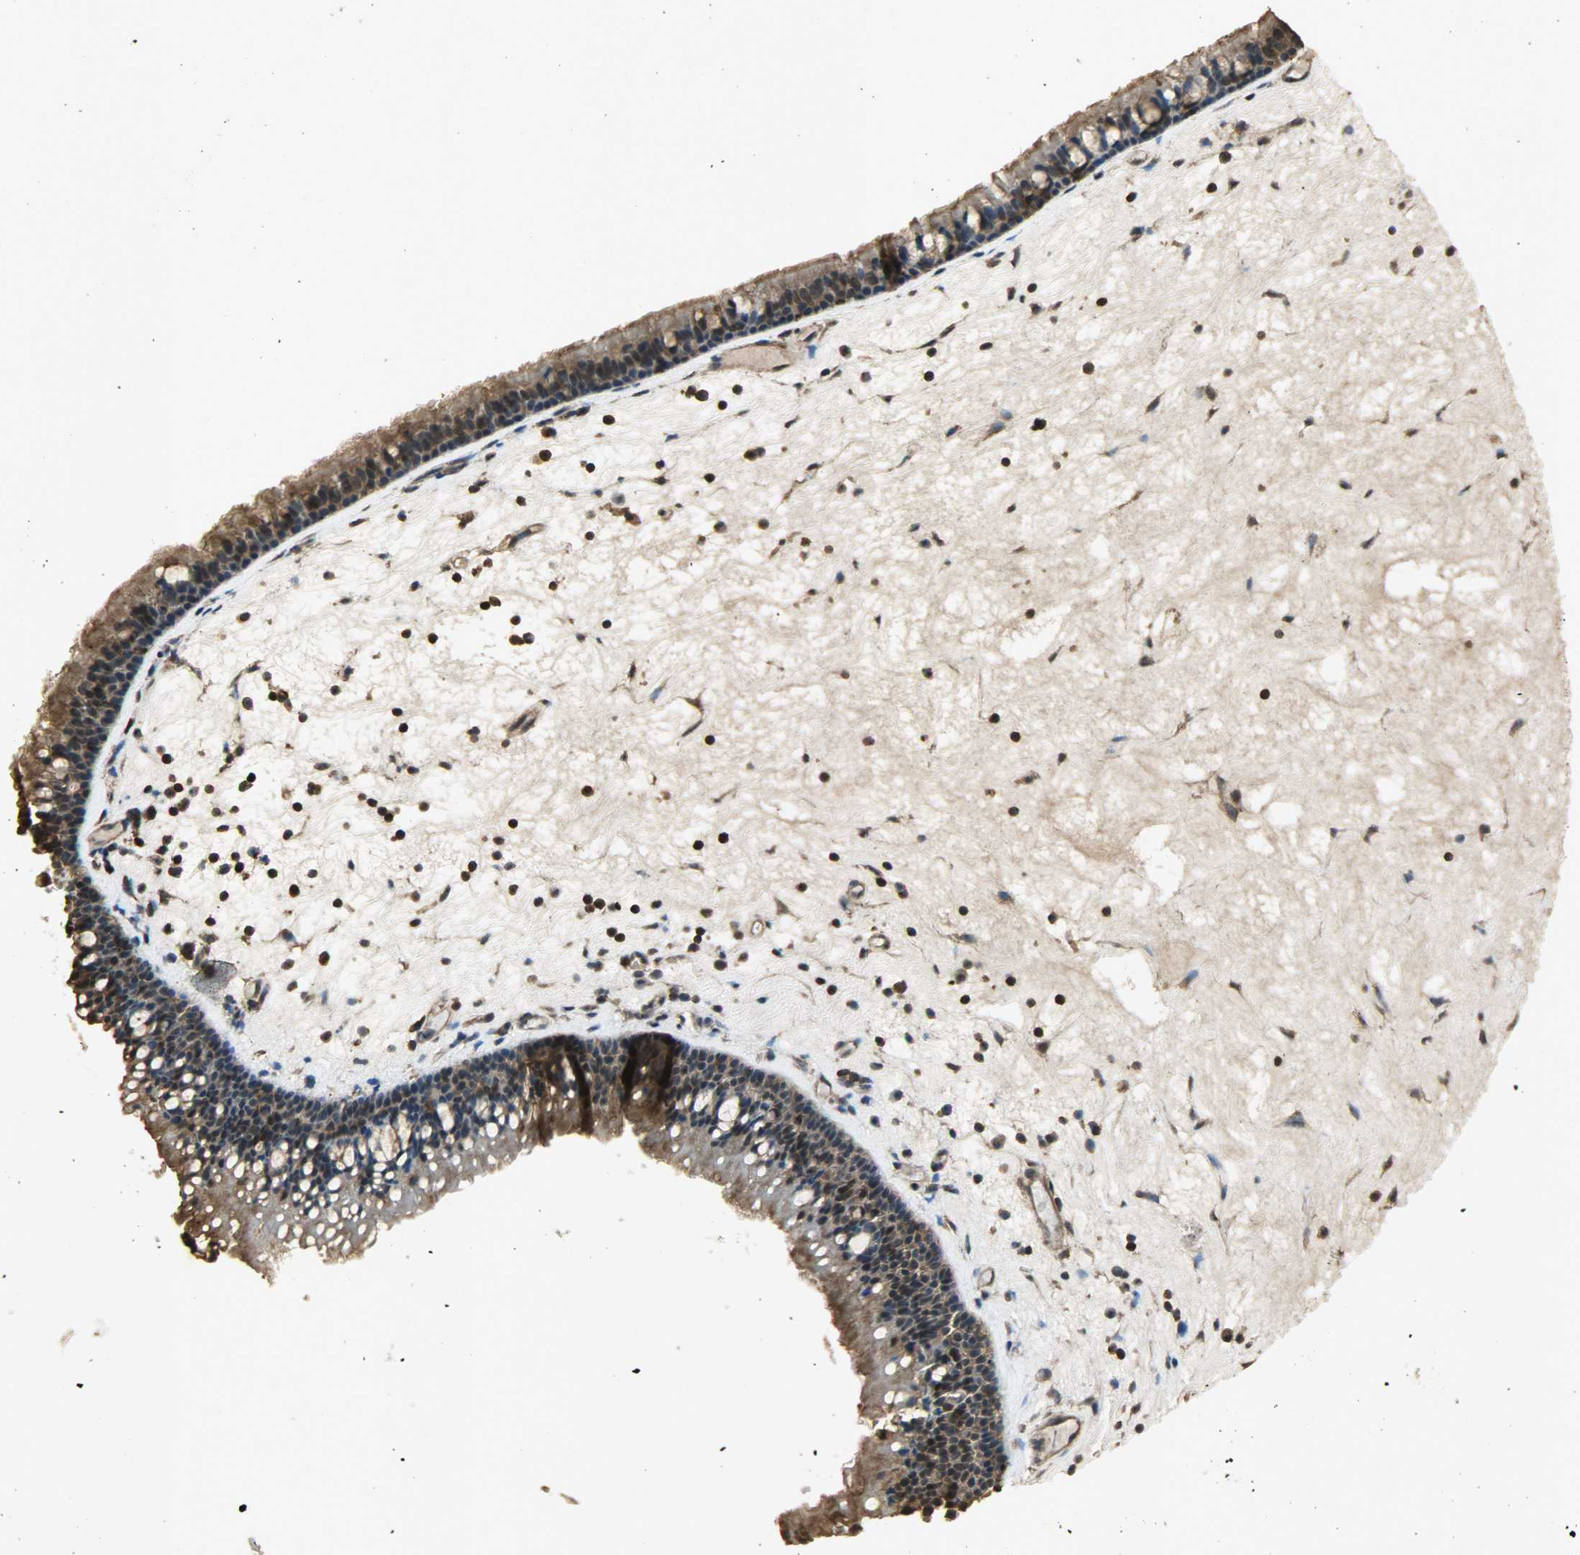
{"staining": {"intensity": "strong", "quantity": ">75%", "location": "cytoplasmic/membranous,nuclear"}, "tissue": "nasopharynx", "cell_type": "Respiratory epithelial cells", "image_type": "normal", "snomed": [{"axis": "morphology", "description": "Normal tissue, NOS"}, {"axis": "topography", "description": "Nasopharynx"}], "caption": "Protein expression by immunohistochemistry (IHC) exhibits strong cytoplasmic/membranous,nuclear positivity in approximately >75% of respiratory epithelial cells in normal nasopharynx. The staining was performed using DAB to visualize the protein expression in brown, while the nuclei were stained in blue with hematoxylin (Magnification: 20x).", "gene": "YWHAZ", "patient": {"sex": "female", "age": 78}}